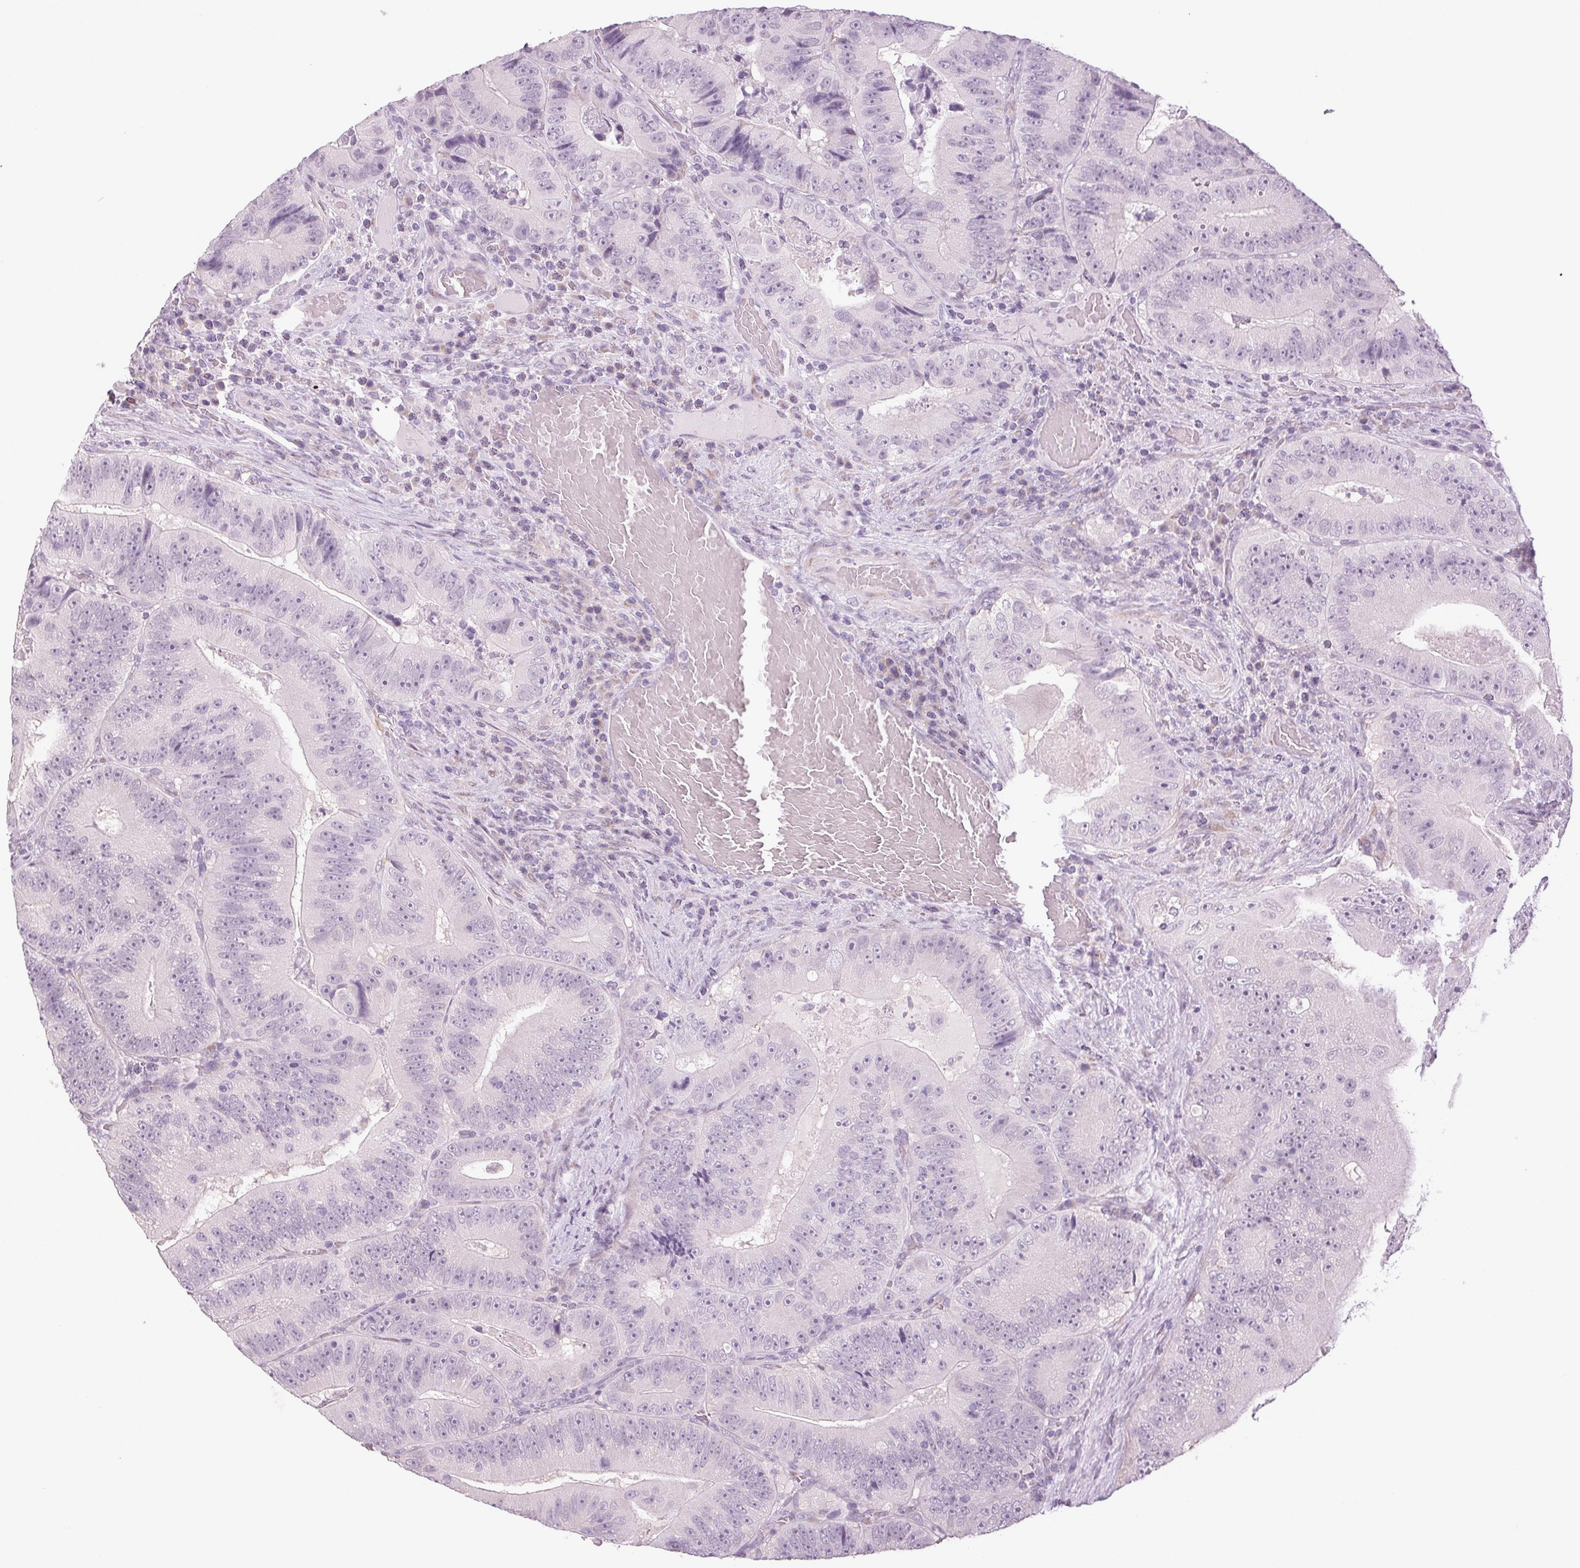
{"staining": {"intensity": "negative", "quantity": "none", "location": "none"}, "tissue": "colorectal cancer", "cell_type": "Tumor cells", "image_type": "cancer", "snomed": [{"axis": "morphology", "description": "Adenocarcinoma, NOS"}, {"axis": "topography", "description": "Colon"}], "caption": "An immunohistochemistry (IHC) micrograph of colorectal adenocarcinoma is shown. There is no staining in tumor cells of colorectal adenocarcinoma.", "gene": "DNAJC6", "patient": {"sex": "female", "age": 86}}